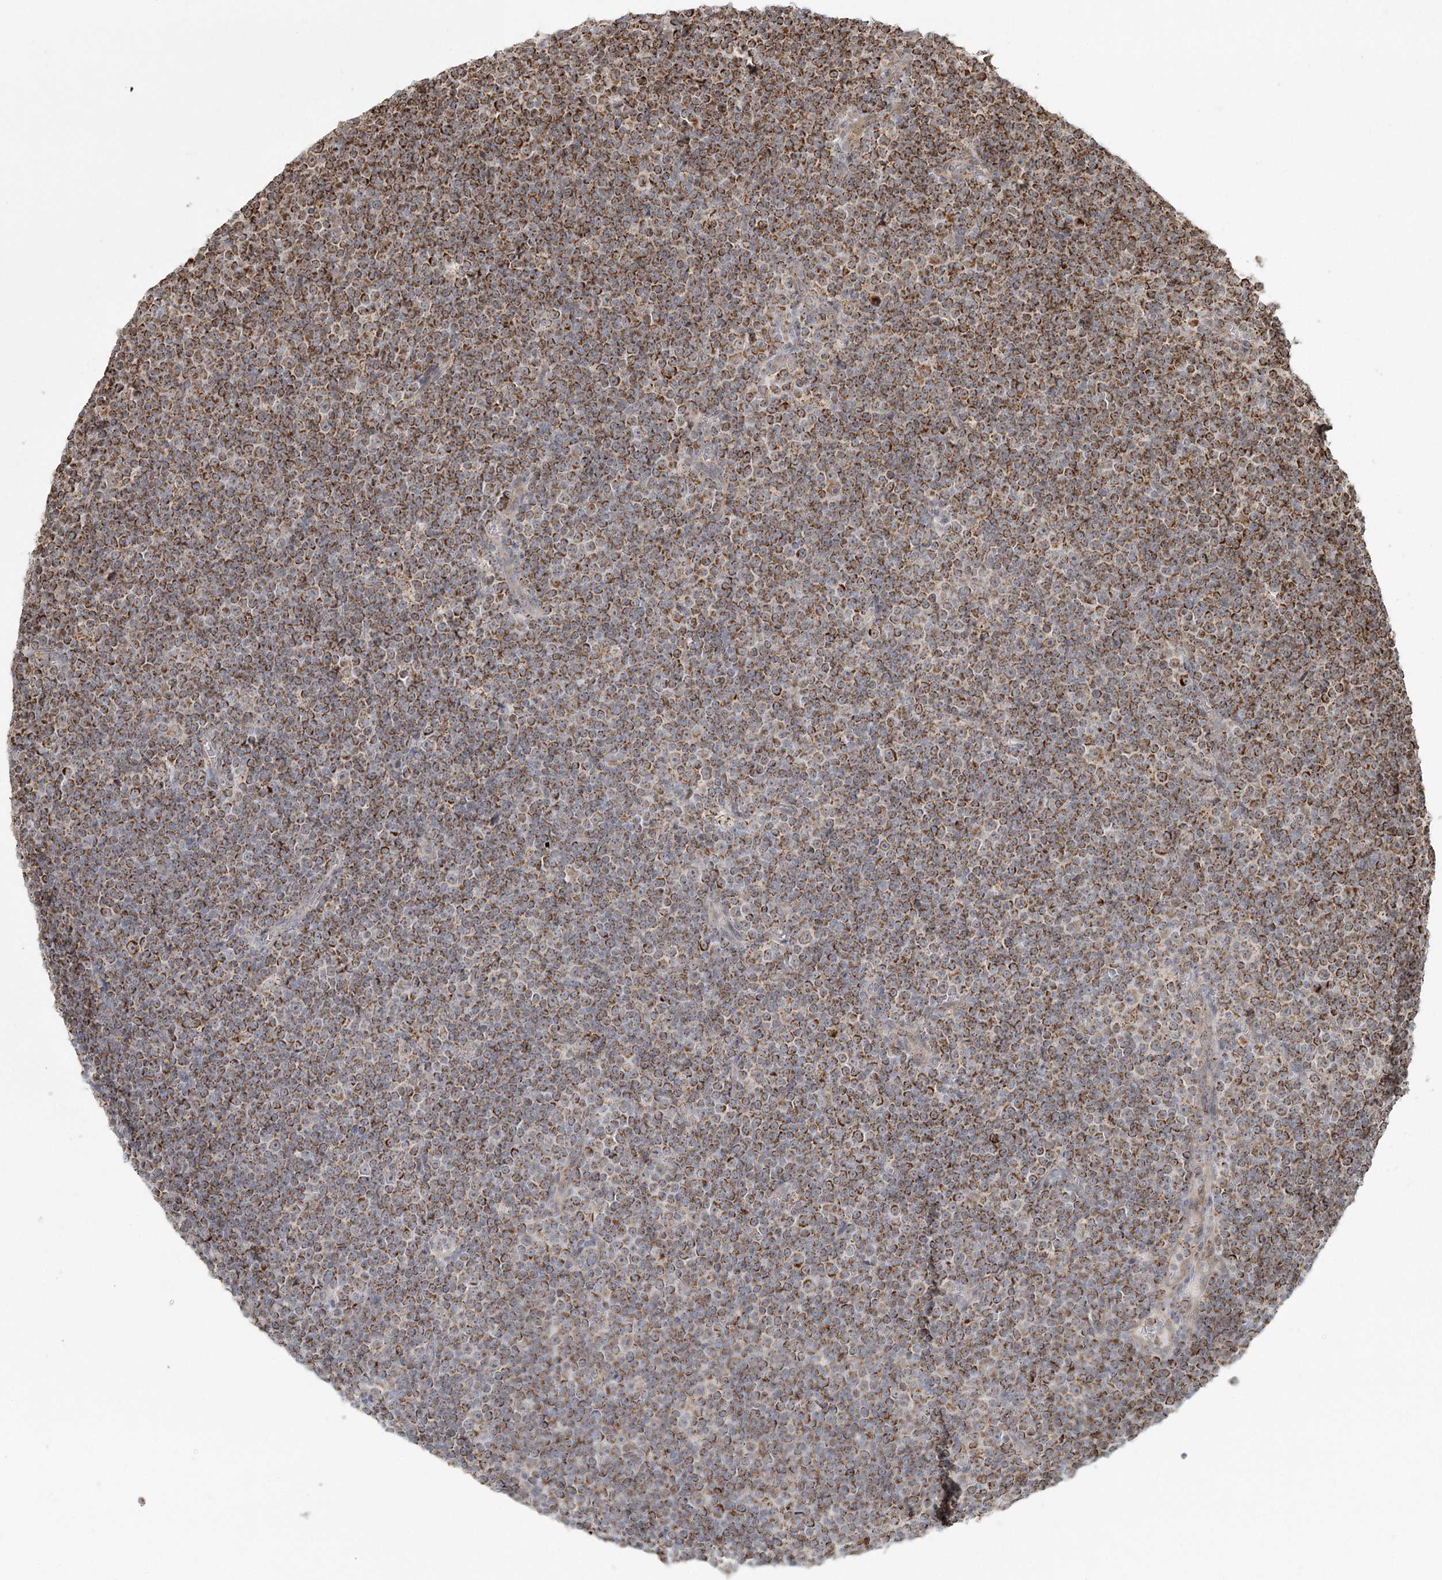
{"staining": {"intensity": "moderate", "quantity": ">75%", "location": "cytoplasmic/membranous"}, "tissue": "lymphoma", "cell_type": "Tumor cells", "image_type": "cancer", "snomed": [{"axis": "morphology", "description": "Malignant lymphoma, non-Hodgkin's type, Low grade"}, {"axis": "topography", "description": "Lymph node"}], "caption": "Immunohistochemistry histopathology image of neoplastic tissue: human malignant lymphoma, non-Hodgkin's type (low-grade) stained using immunohistochemistry exhibits medium levels of moderate protein expression localized specifically in the cytoplasmic/membranous of tumor cells, appearing as a cytoplasmic/membranous brown color.", "gene": "LACTB", "patient": {"sex": "female", "age": 67}}